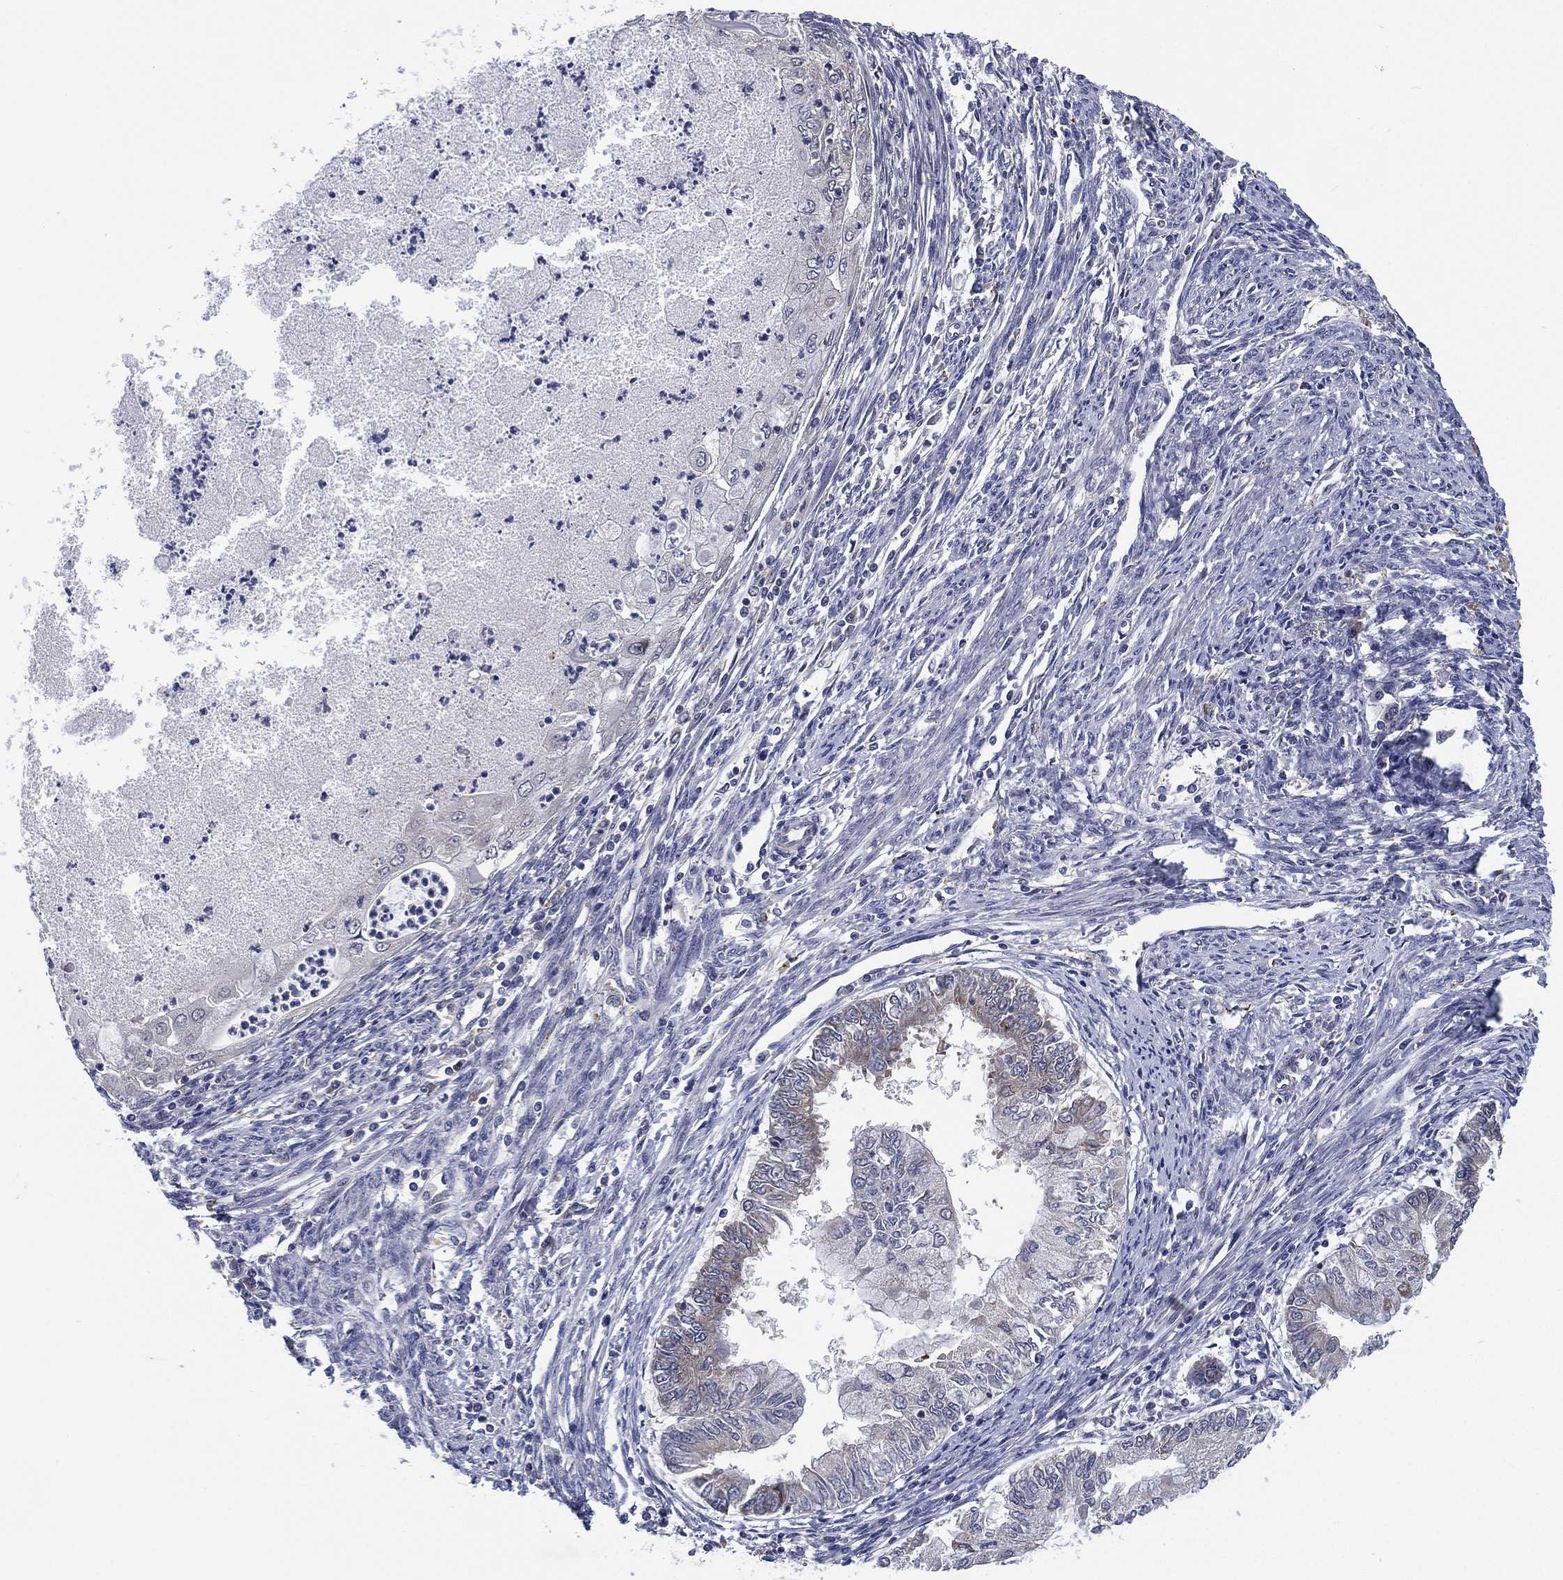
{"staining": {"intensity": "negative", "quantity": "none", "location": "none"}, "tissue": "endometrial cancer", "cell_type": "Tumor cells", "image_type": "cancer", "snomed": [{"axis": "morphology", "description": "Adenocarcinoma, NOS"}, {"axis": "topography", "description": "Endometrium"}], "caption": "Tumor cells show no significant expression in adenocarcinoma (endometrial).", "gene": "SELENOO", "patient": {"sex": "female", "age": 59}}